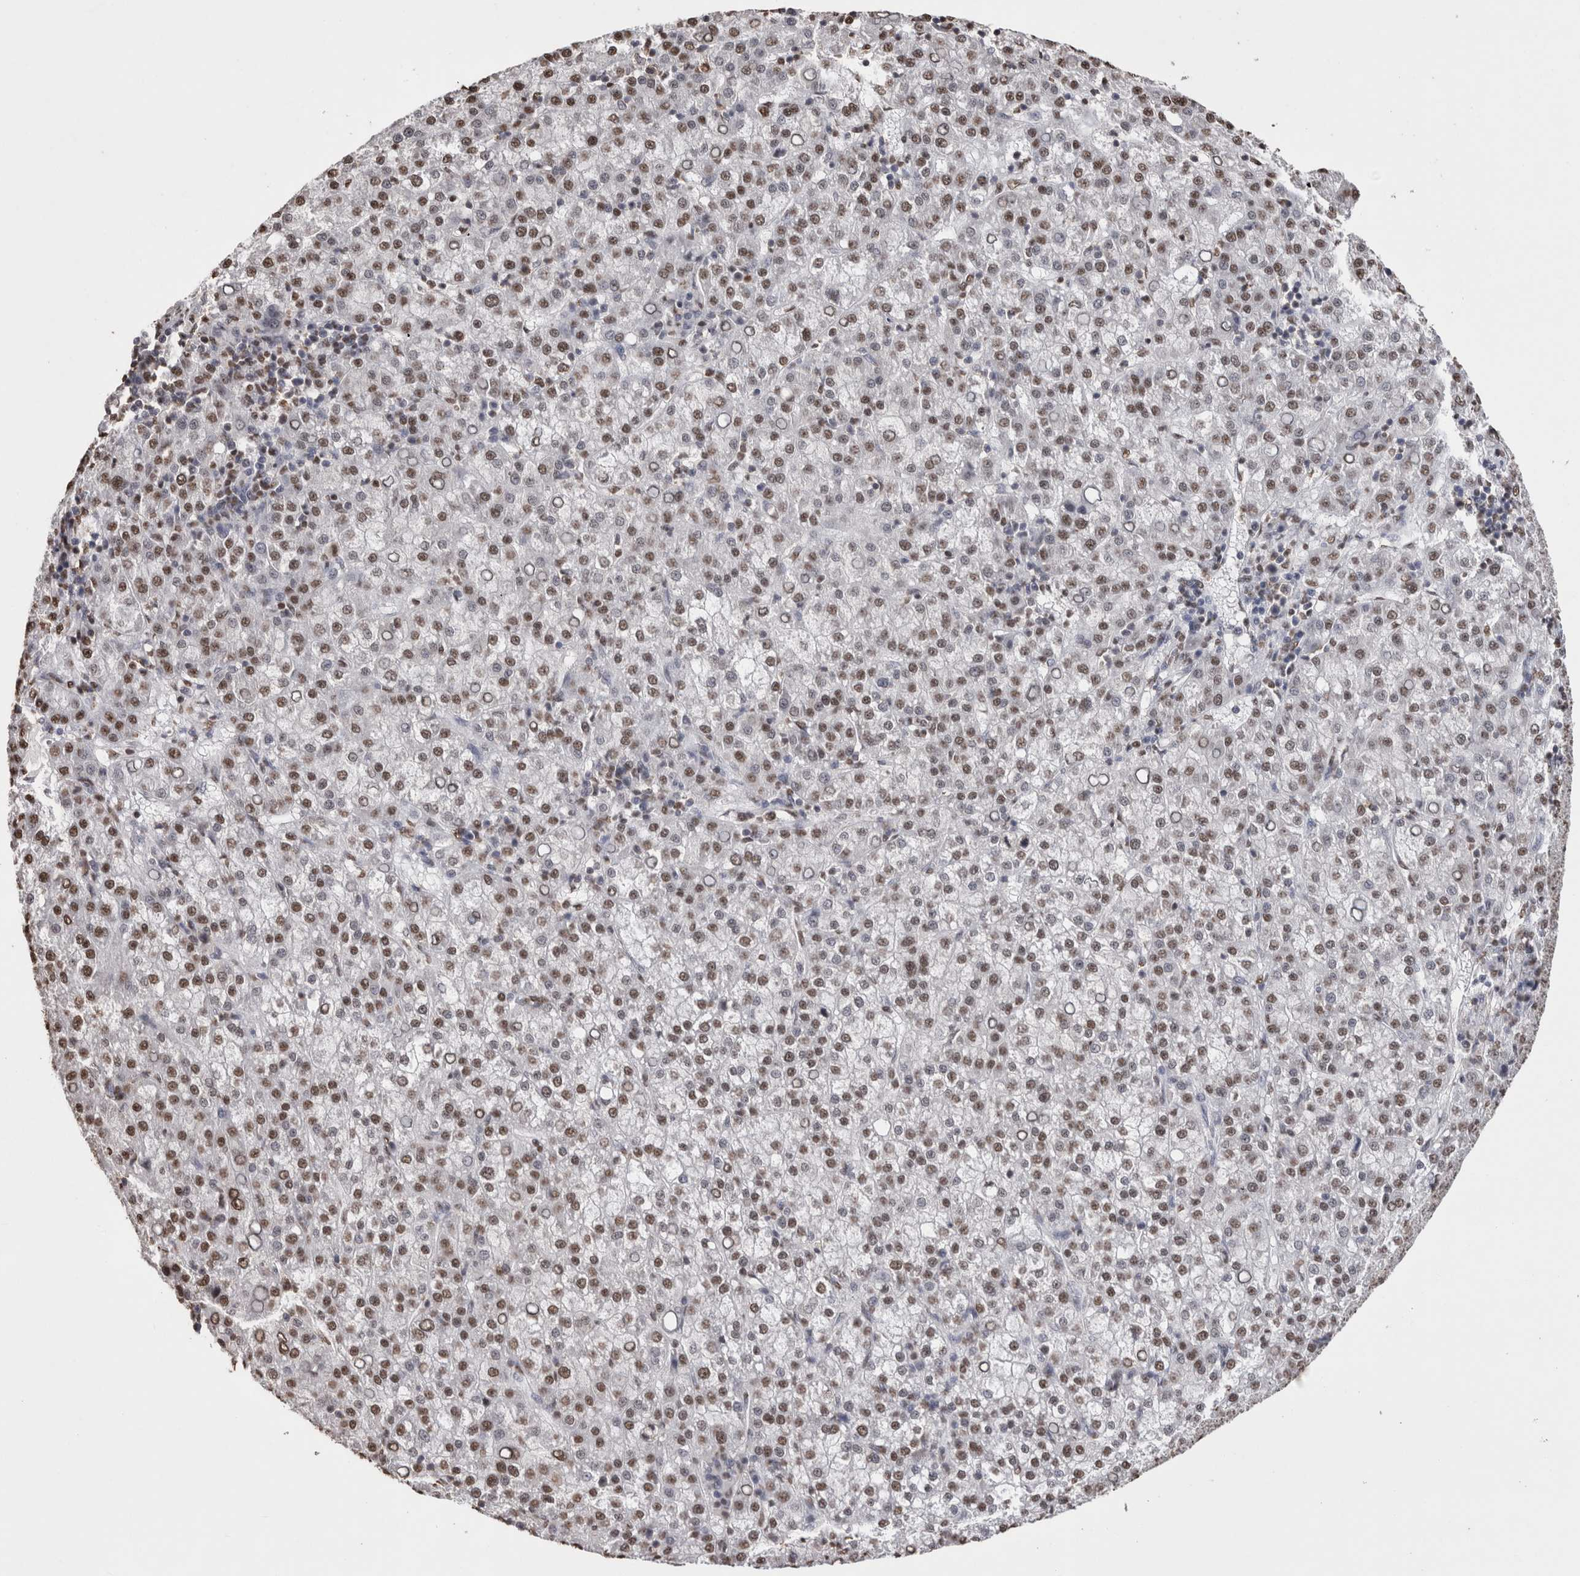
{"staining": {"intensity": "moderate", "quantity": ">75%", "location": "nuclear"}, "tissue": "liver cancer", "cell_type": "Tumor cells", "image_type": "cancer", "snomed": [{"axis": "morphology", "description": "Carcinoma, Hepatocellular, NOS"}, {"axis": "topography", "description": "Liver"}], "caption": "Liver cancer (hepatocellular carcinoma) was stained to show a protein in brown. There is medium levels of moderate nuclear staining in approximately >75% of tumor cells.", "gene": "NTHL1", "patient": {"sex": "female", "age": 58}}